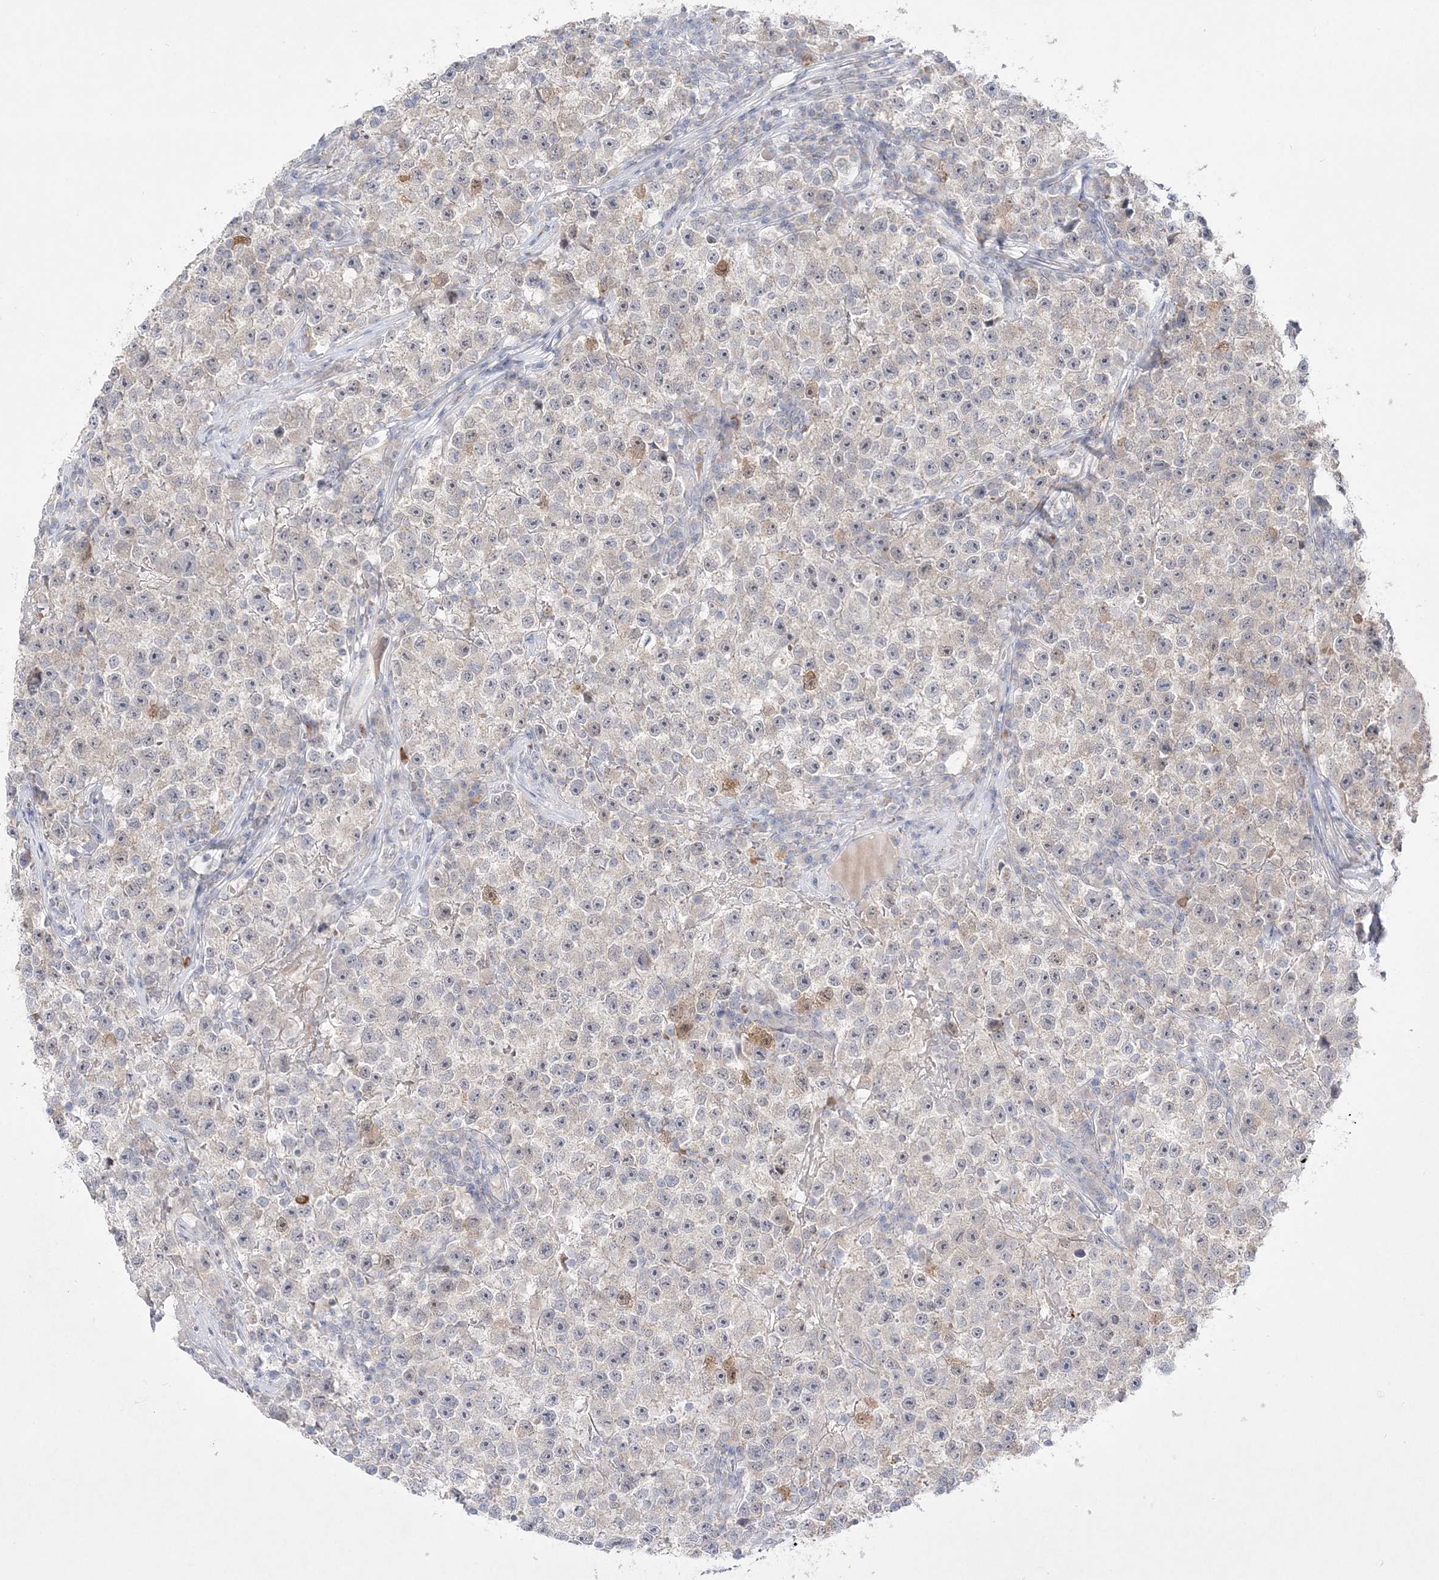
{"staining": {"intensity": "negative", "quantity": "none", "location": "none"}, "tissue": "testis cancer", "cell_type": "Tumor cells", "image_type": "cancer", "snomed": [{"axis": "morphology", "description": "Seminoma, NOS"}, {"axis": "topography", "description": "Testis"}], "caption": "This is a histopathology image of IHC staining of seminoma (testis), which shows no expression in tumor cells.", "gene": "CLNK", "patient": {"sex": "male", "age": 22}}